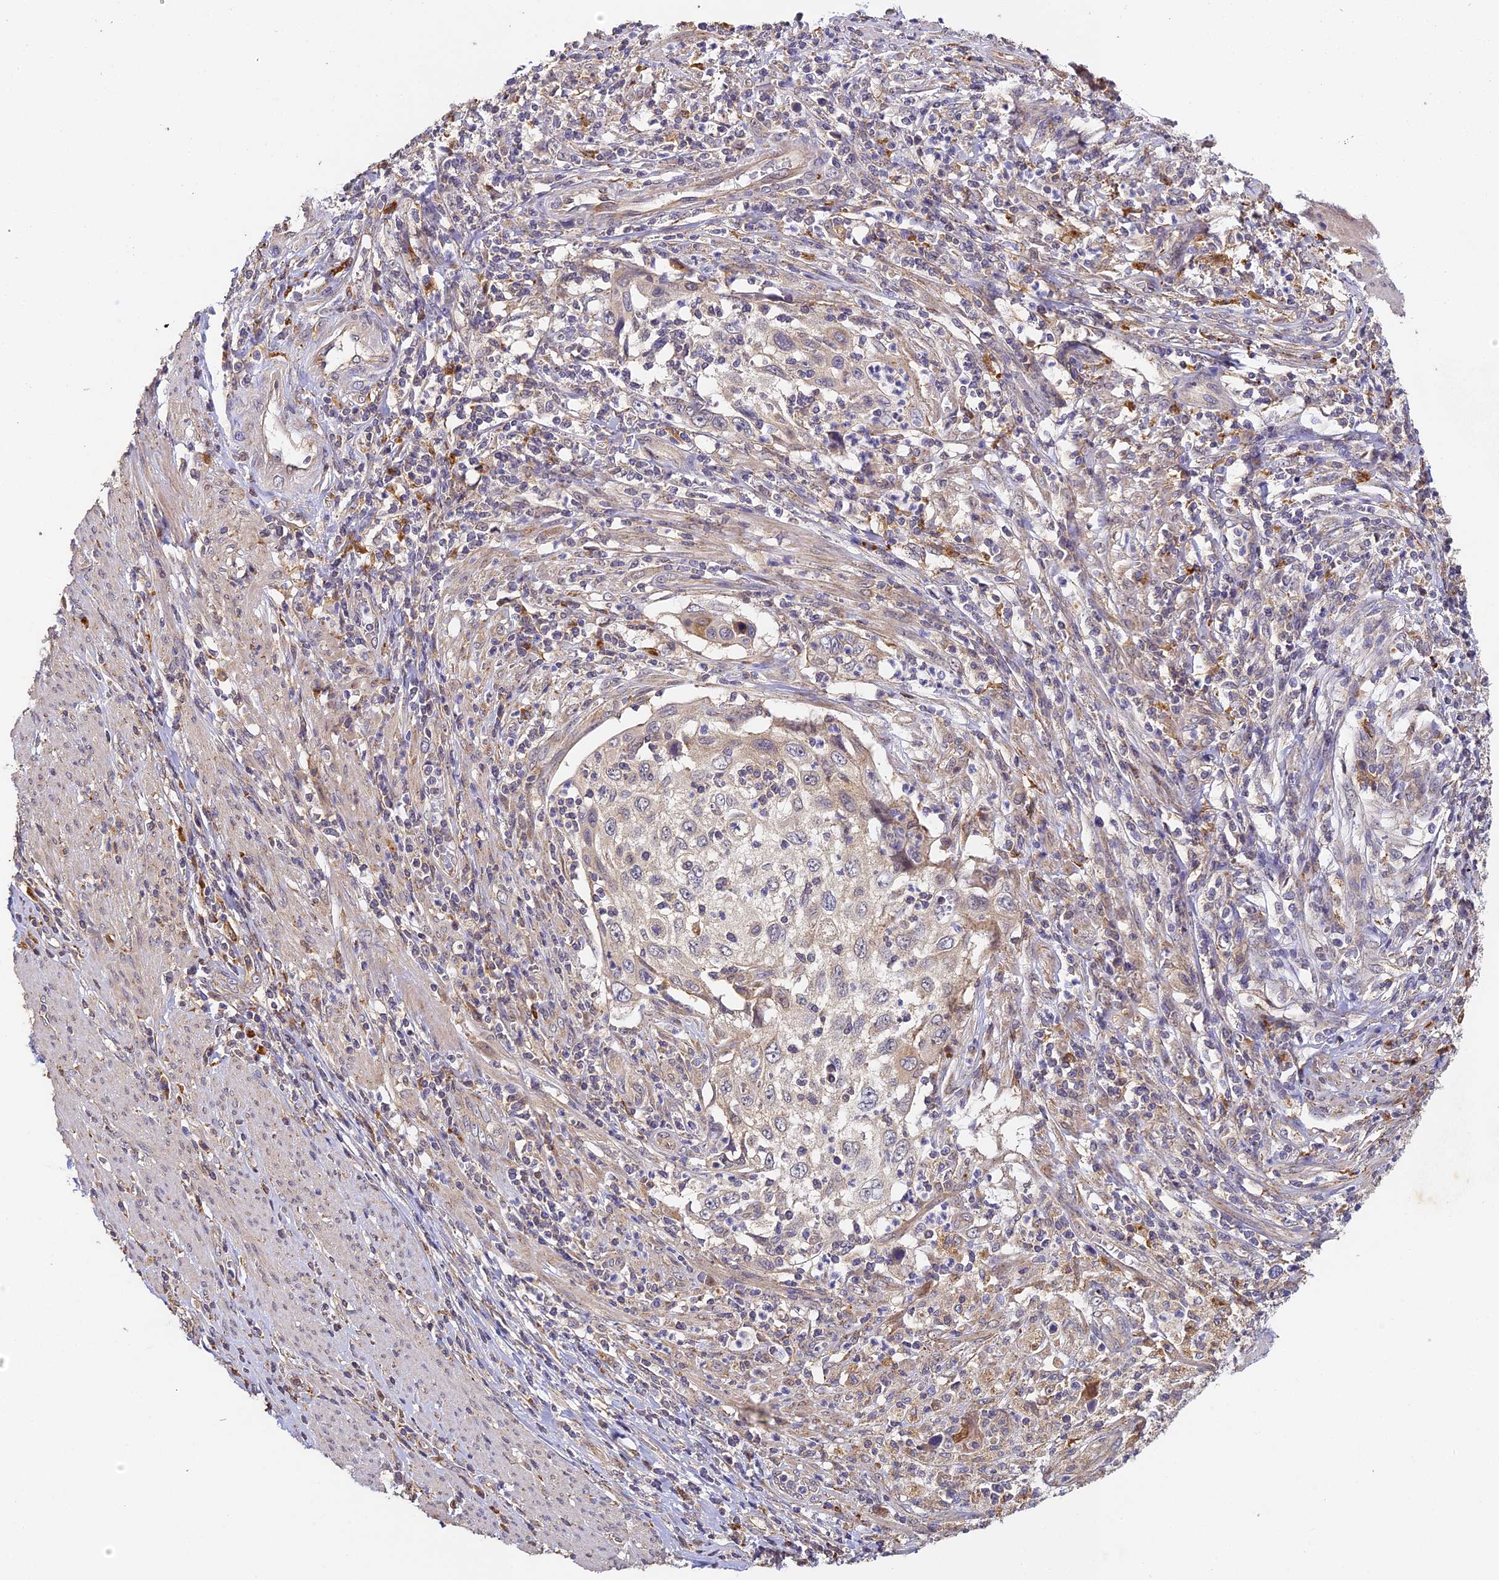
{"staining": {"intensity": "negative", "quantity": "none", "location": "none"}, "tissue": "cervical cancer", "cell_type": "Tumor cells", "image_type": "cancer", "snomed": [{"axis": "morphology", "description": "Squamous cell carcinoma, NOS"}, {"axis": "topography", "description": "Cervix"}], "caption": "Immunohistochemistry (IHC) of human cervical squamous cell carcinoma exhibits no staining in tumor cells. Nuclei are stained in blue.", "gene": "YAE1", "patient": {"sex": "female", "age": 70}}